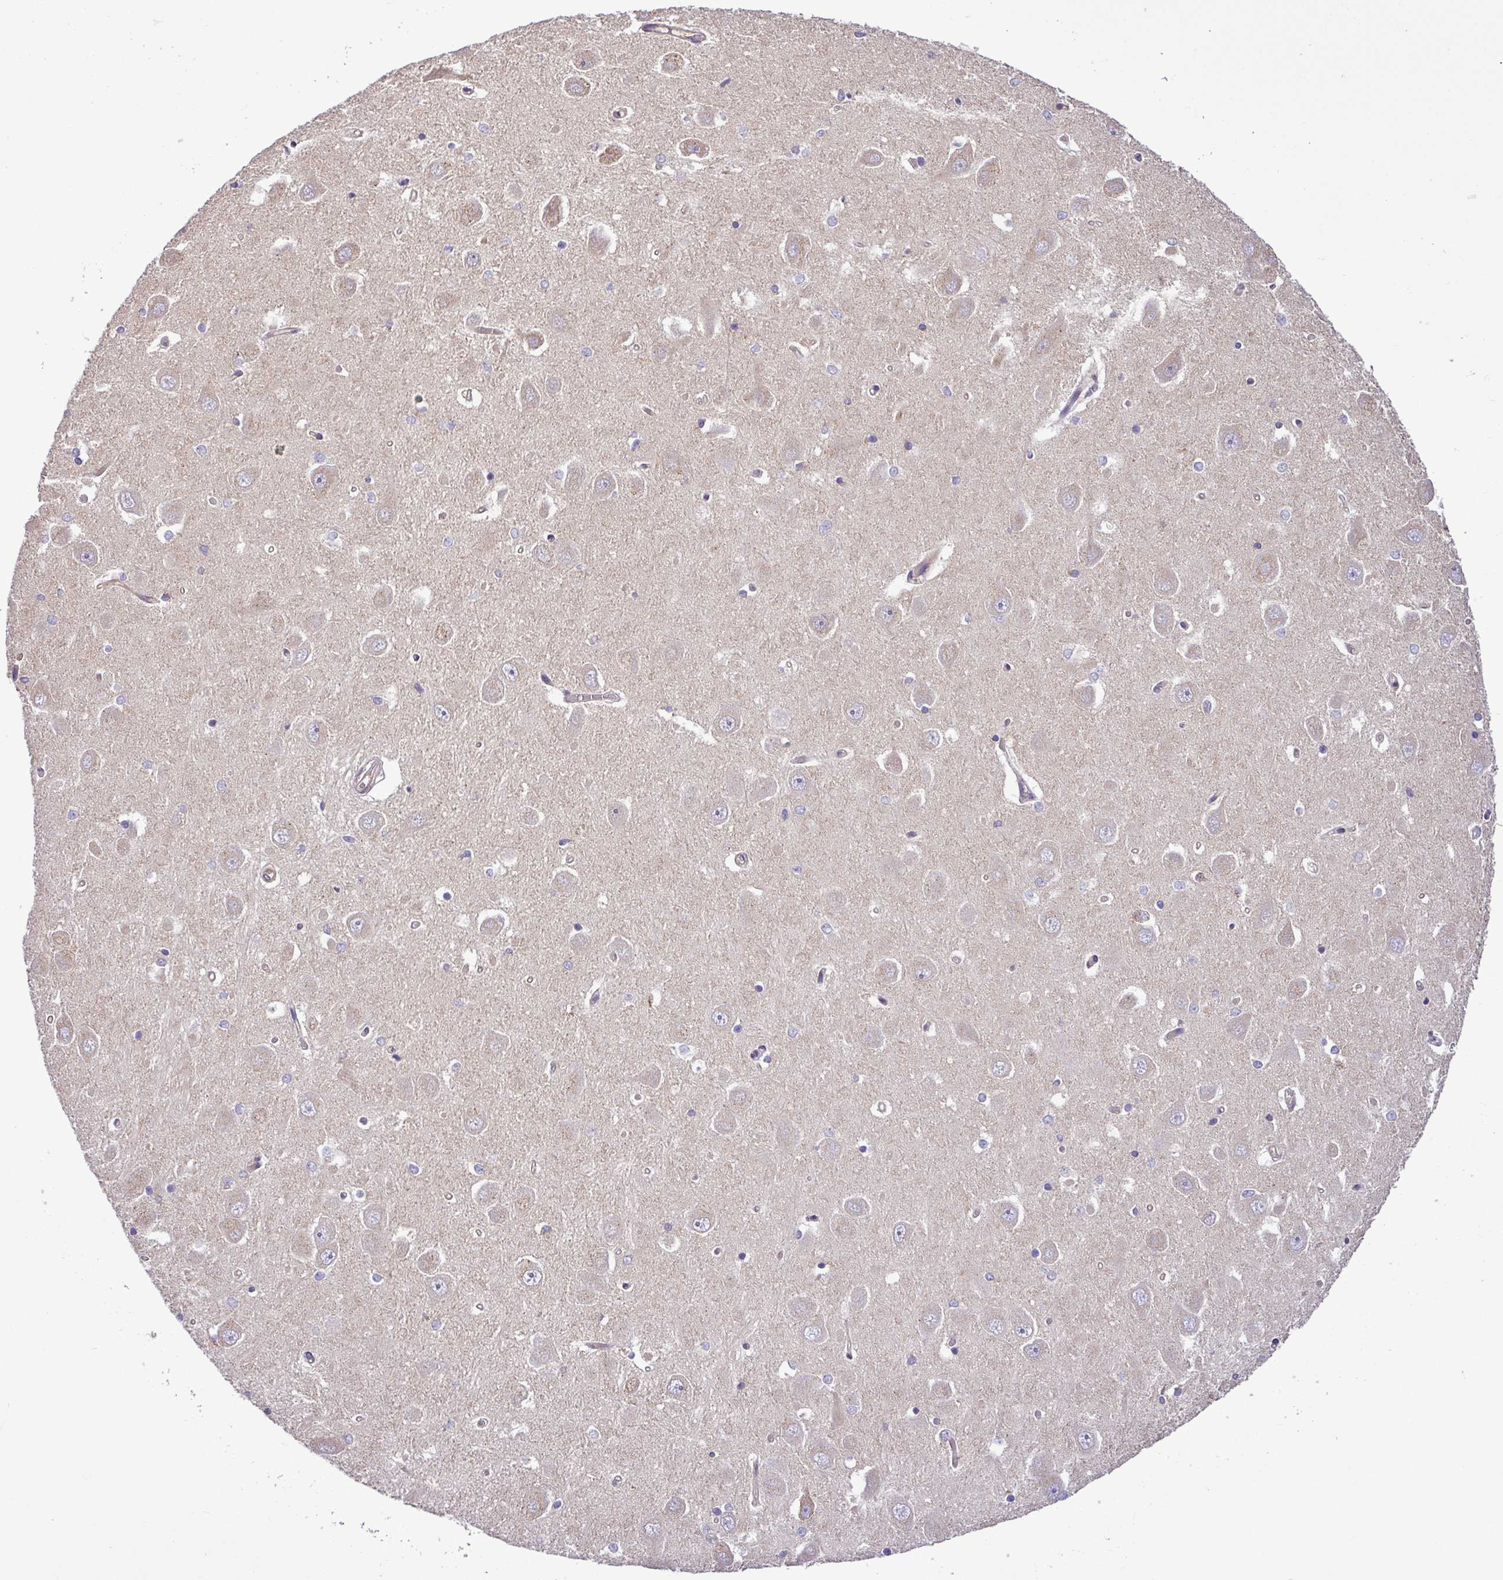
{"staining": {"intensity": "moderate", "quantity": "<25%", "location": "cytoplasmic/membranous"}, "tissue": "hippocampus", "cell_type": "Glial cells", "image_type": "normal", "snomed": [{"axis": "morphology", "description": "Normal tissue, NOS"}, {"axis": "topography", "description": "Hippocampus"}], "caption": "Immunohistochemical staining of unremarkable hippocampus reveals low levels of moderate cytoplasmic/membranous positivity in approximately <25% of glial cells. The staining was performed using DAB to visualize the protein expression in brown, while the nuclei were stained in blue with hematoxylin (Magnification: 20x).", "gene": "CARHSP1", "patient": {"sex": "male", "age": 45}}